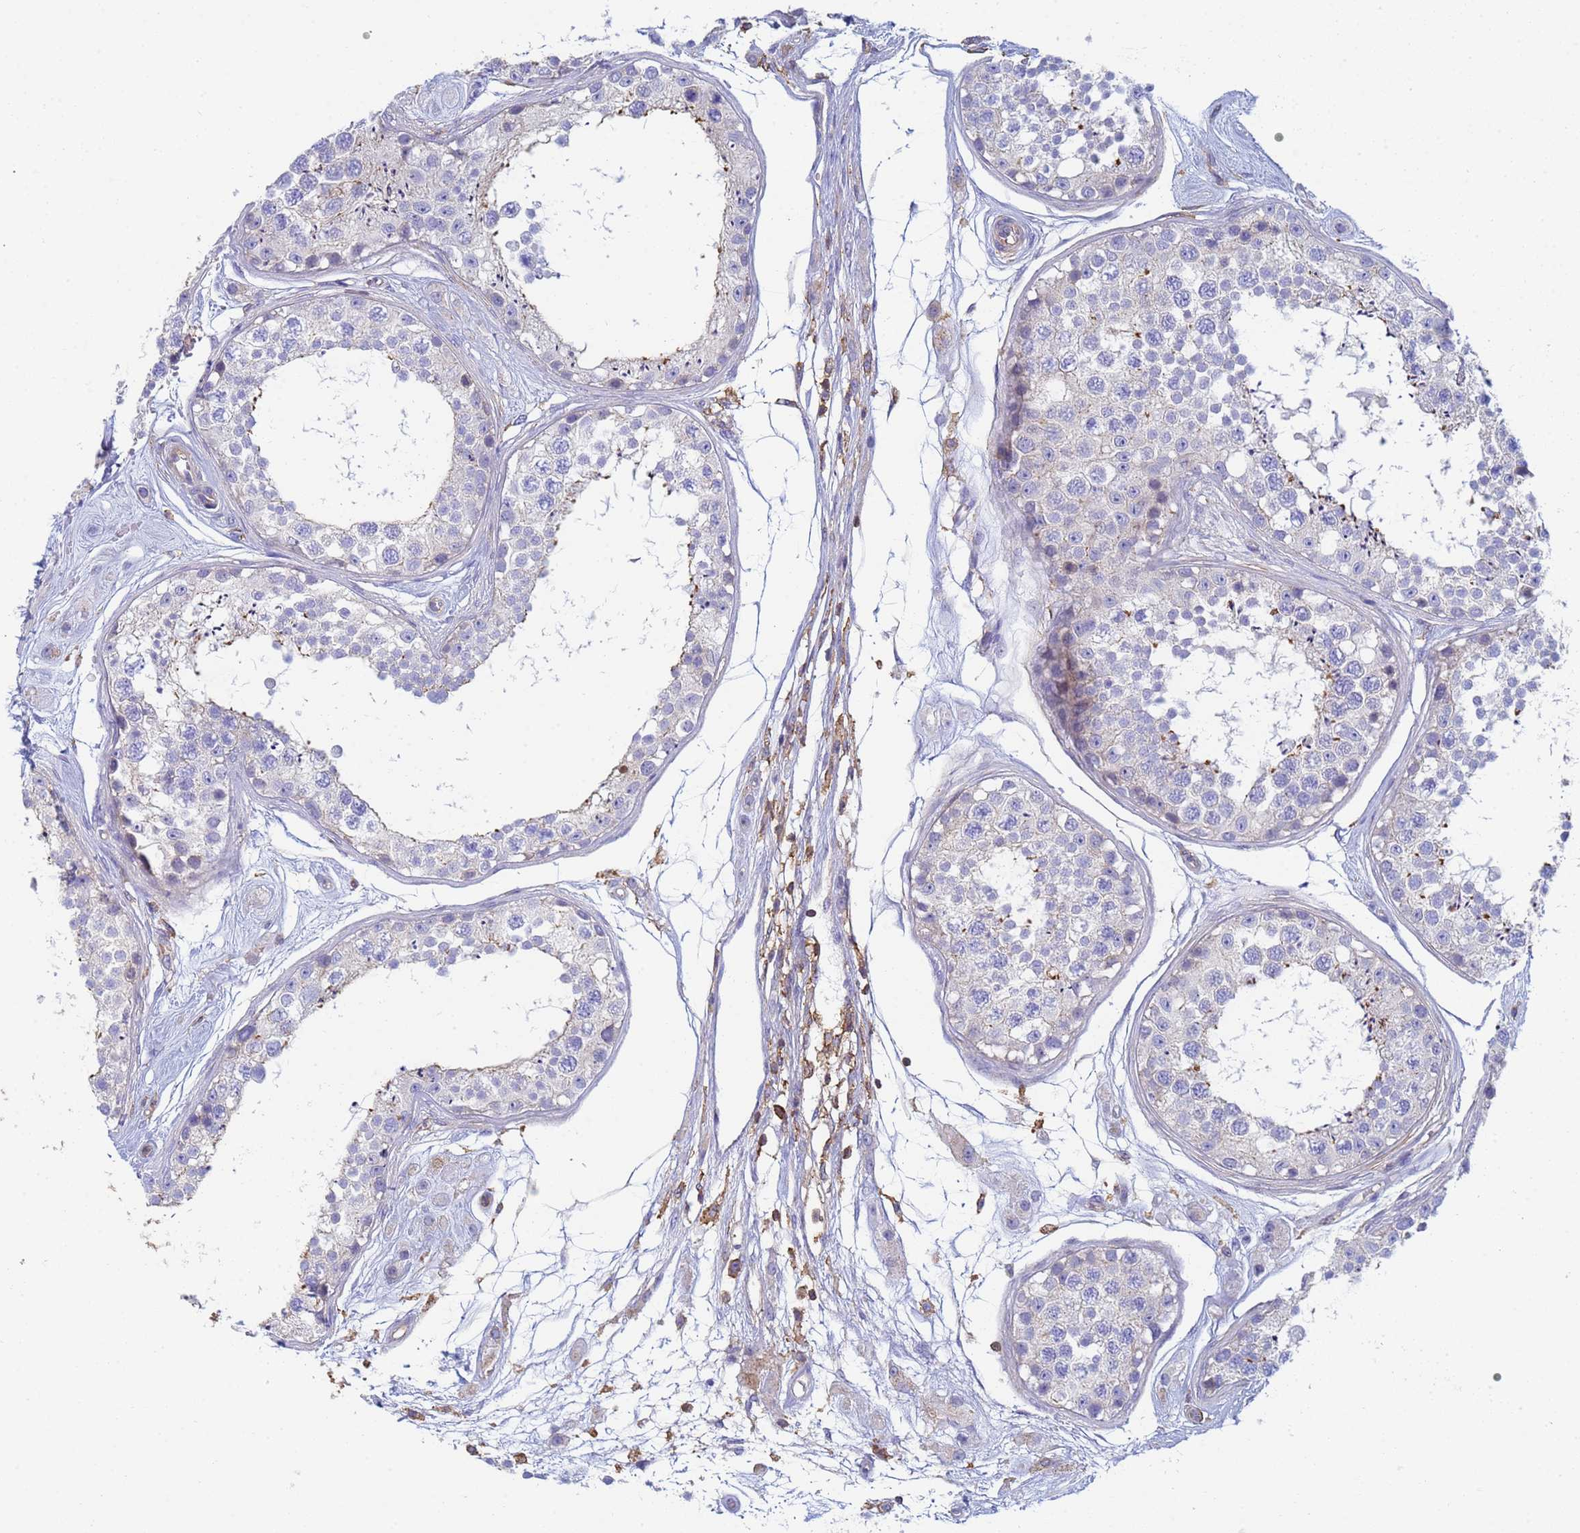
{"staining": {"intensity": "negative", "quantity": "none", "location": "none"}, "tissue": "testis", "cell_type": "Cells in seminiferous ducts", "image_type": "normal", "snomed": [{"axis": "morphology", "description": "Normal tissue, NOS"}, {"axis": "topography", "description": "Testis"}], "caption": "Immunohistochemical staining of unremarkable testis reveals no significant staining in cells in seminiferous ducts.", "gene": "ZNG1A", "patient": {"sex": "male", "age": 25}}